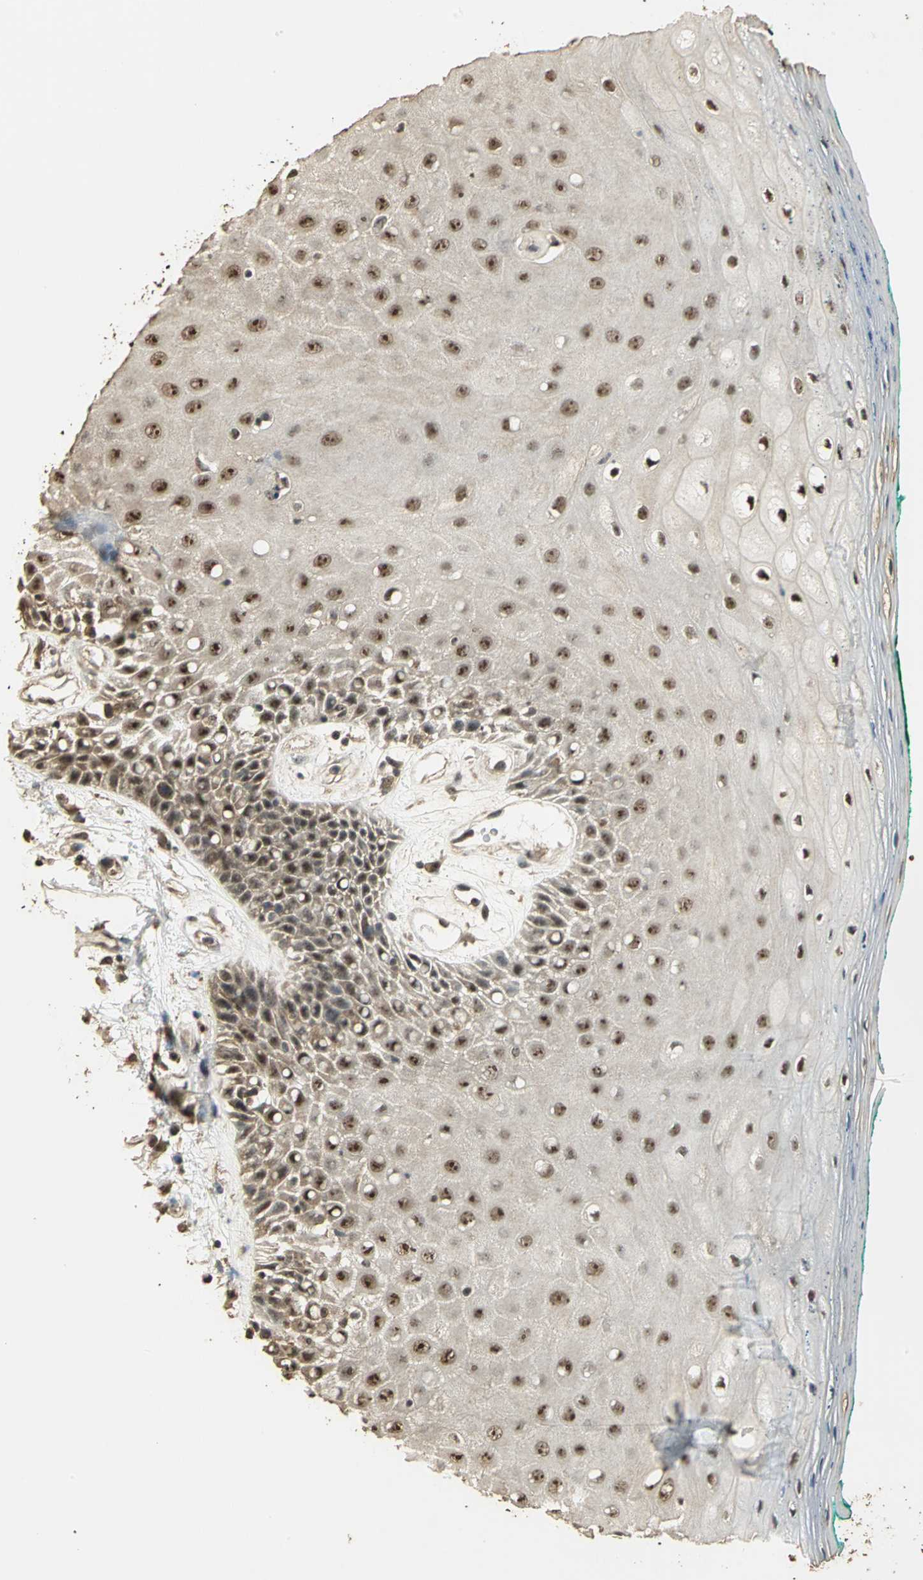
{"staining": {"intensity": "moderate", "quantity": ">75%", "location": "nuclear"}, "tissue": "oral mucosa", "cell_type": "Squamous epithelial cells", "image_type": "normal", "snomed": [{"axis": "morphology", "description": "Normal tissue, NOS"}, {"axis": "morphology", "description": "Squamous cell carcinoma, NOS"}, {"axis": "topography", "description": "Skeletal muscle"}, {"axis": "topography", "description": "Oral tissue"}, {"axis": "topography", "description": "Head-Neck"}], "caption": "The image displays immunohistochemical staining of unremarkable oral mucosa. There is moderate nuclear staining is present in about >75% of squamous epithelial cells.", "gene": "UCHL5", "patient": {"sex": "female", "age": 84}}